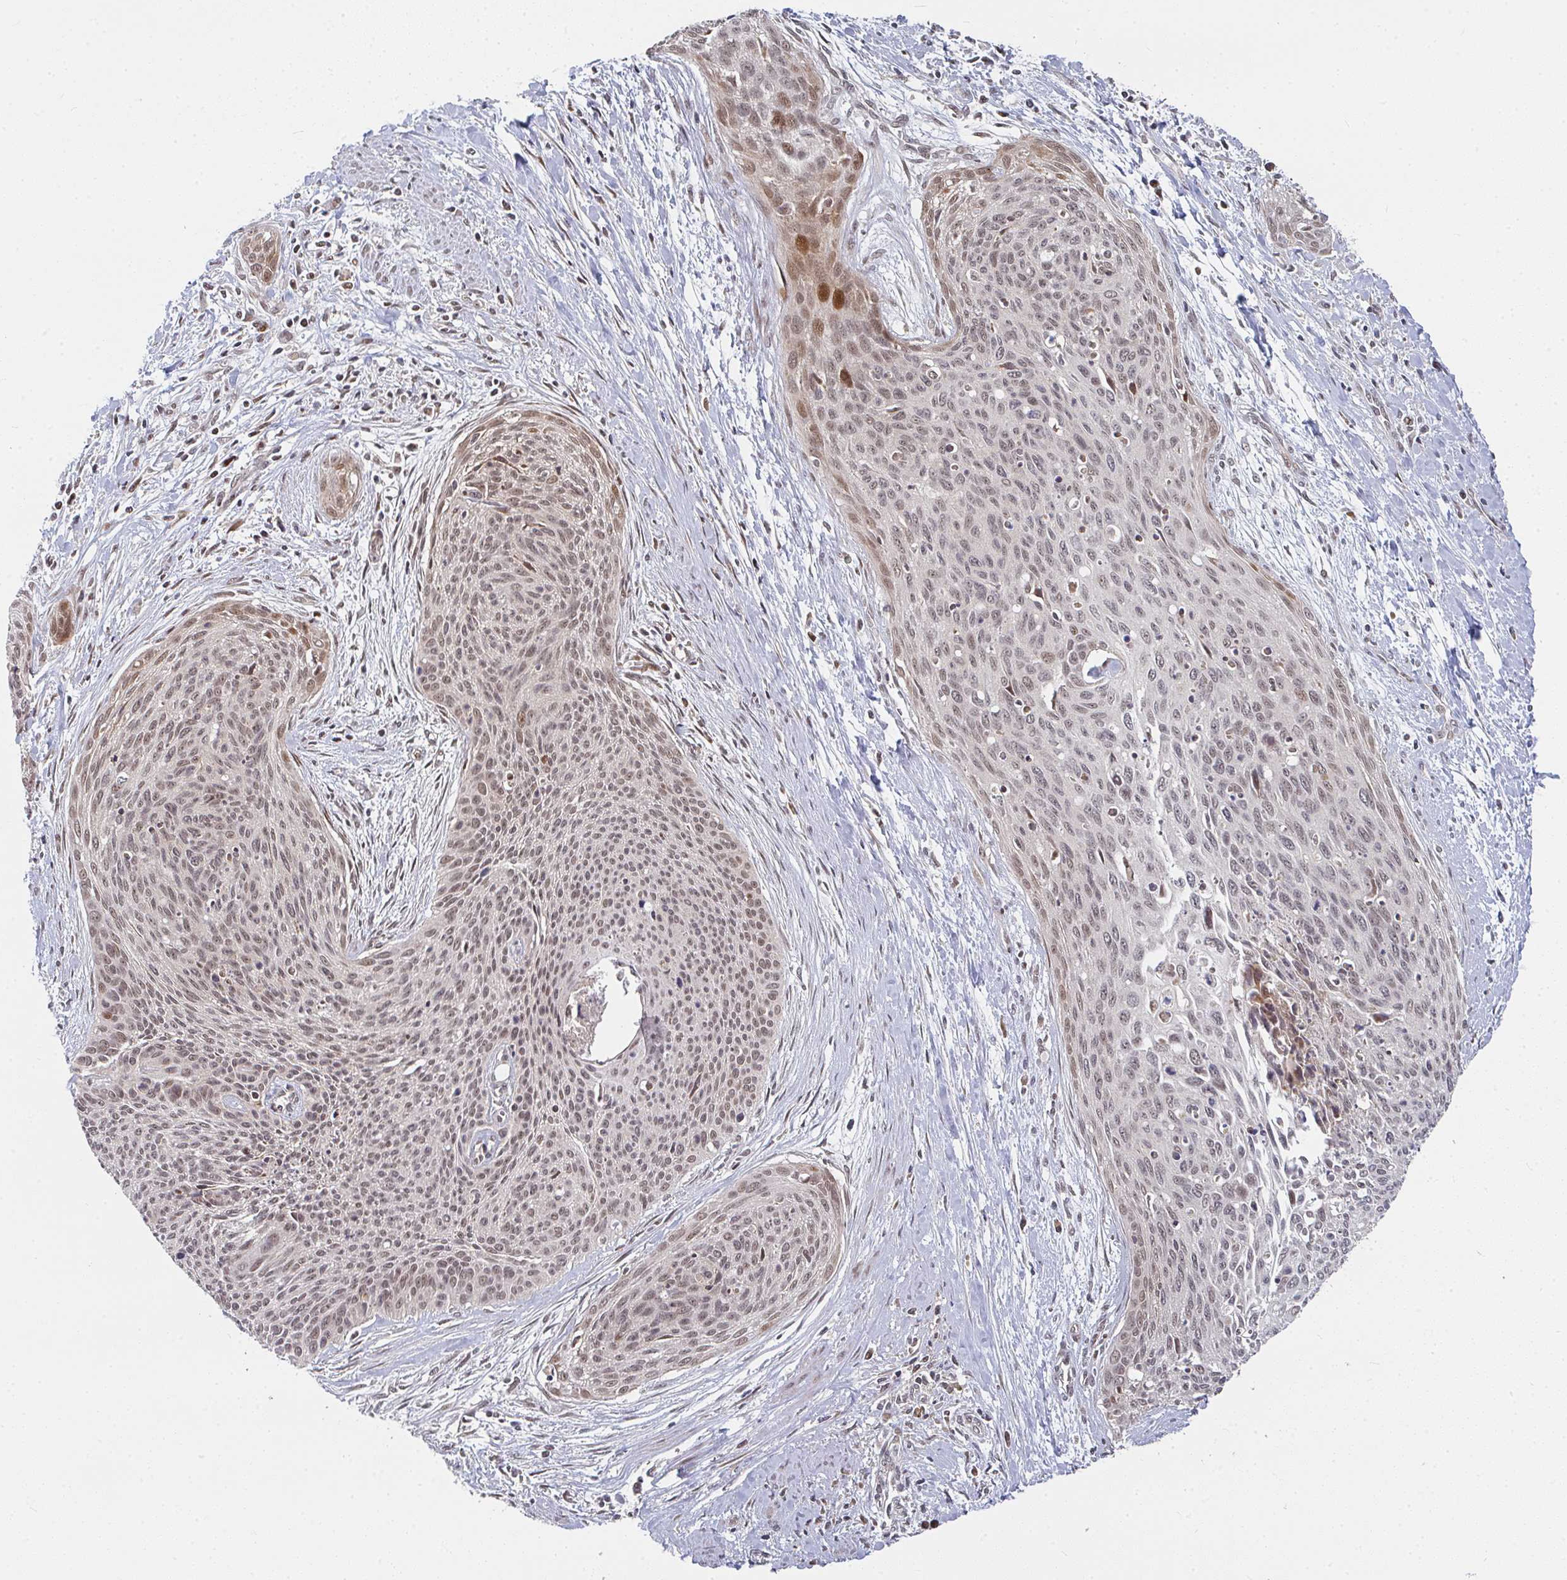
{"staining": {"intensity": "moderate", "quantity": ">75%", "location": "nuclear"}, "tissue": "cervical cancer", "cell_type": "Tumor cells", "image_type": "cancer", "snomed": [{"axis": "morphology", "description": "Squamous cell carcinoma, NOS"}, {"axis": "topography", "description": "Cervix"}], "caption": "An immunohistochemistry photomicrograph of neoplastic tissue is shown. Protein staining in brown labels moderate nuclear positivity in cervical cancer (squamous cell carcinoma) within tumor cells.", "gene": "RBBP5", "patient": {"sex": "female", "age": 55}}